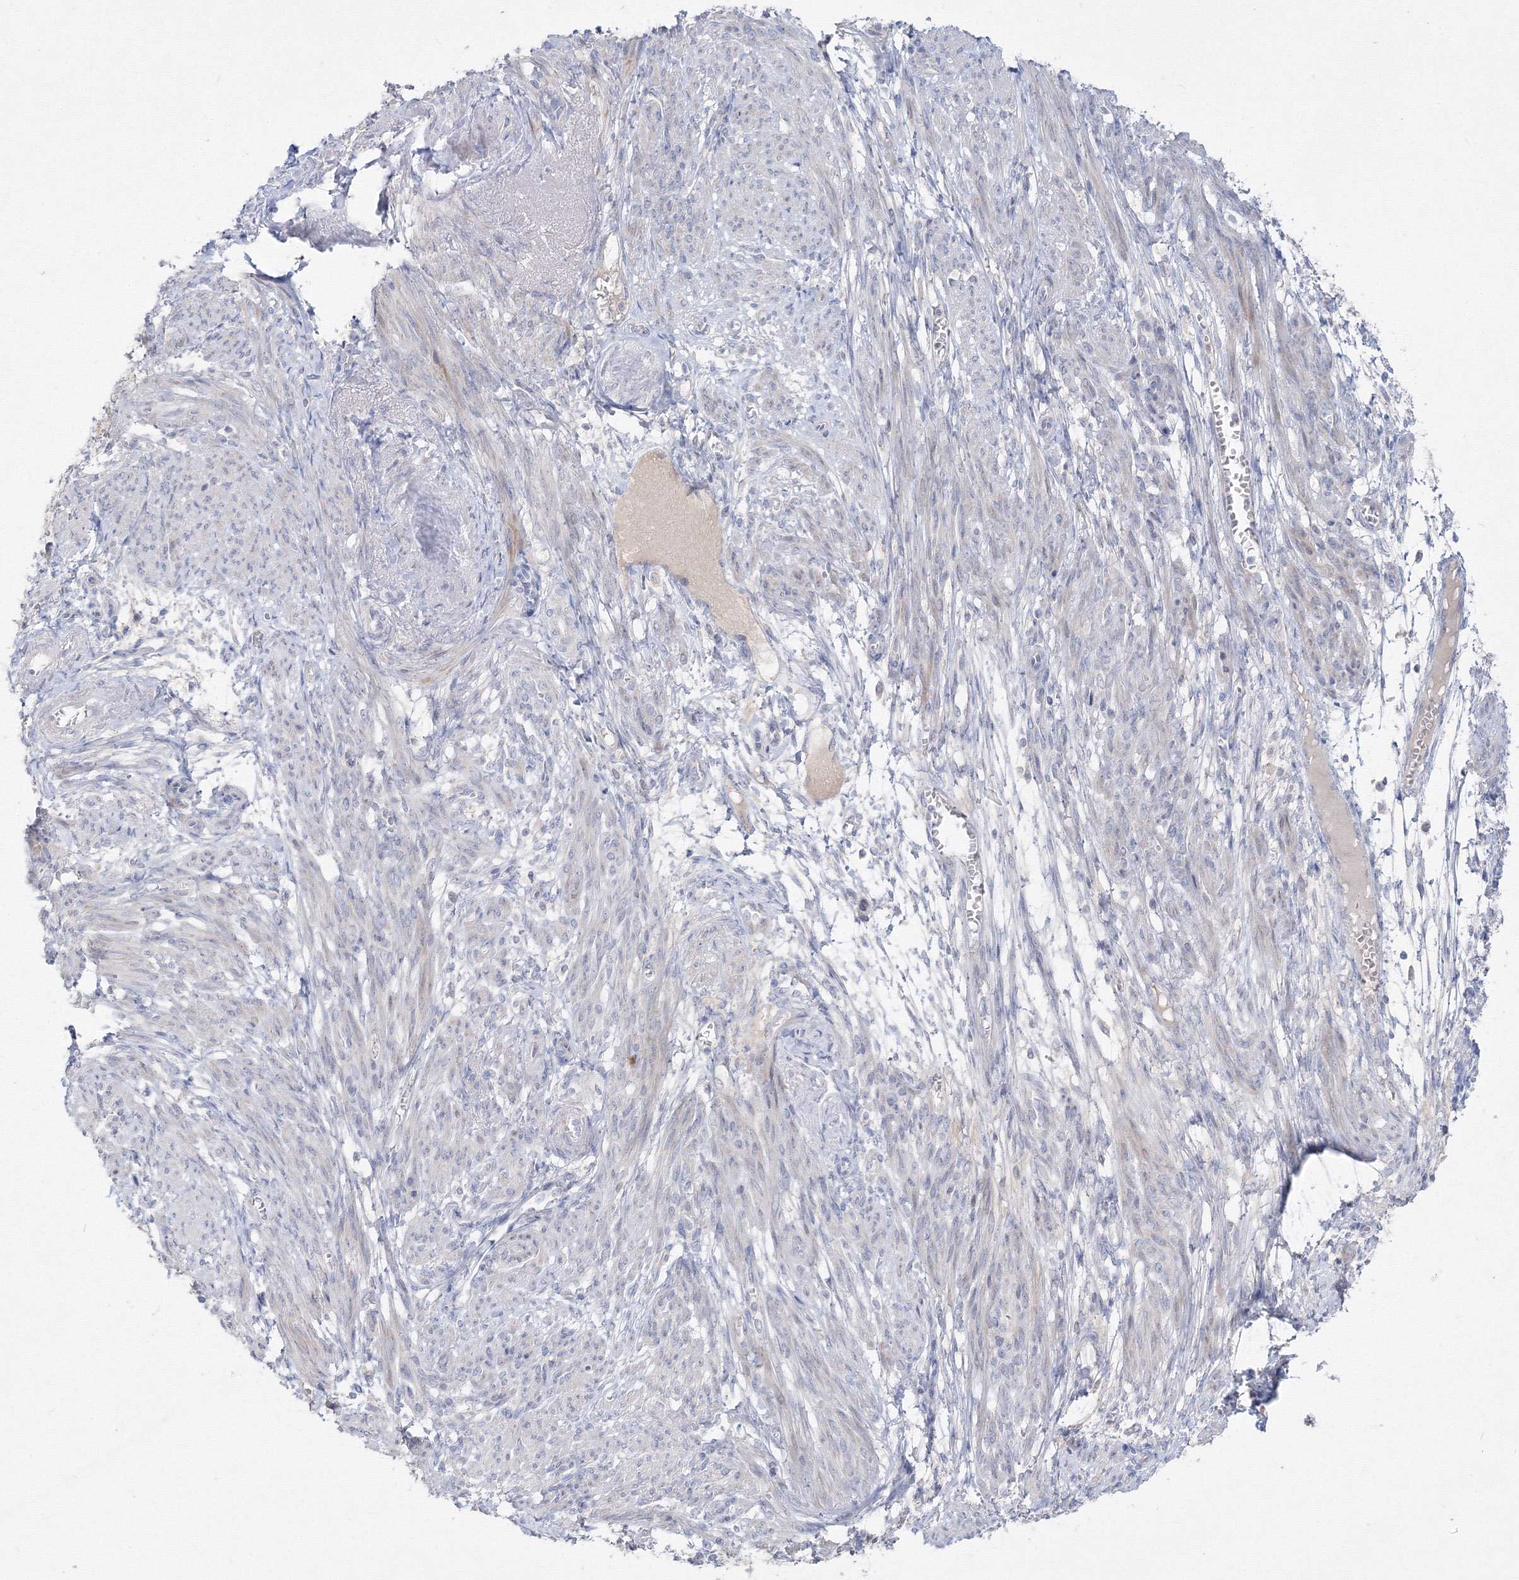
{"staining": {"intensity": "weak", "quantity": "<25%", "location": "cytoplasmic/membranous"}, "tissue": "smooth muscle", "cell_type": "Smooth muscle cells", "image_type": "normal", "snomed": [{"axis": "morphology", "description": "Normal tissue, NOS"}, {"axis": "topography", "description": "Smooth muscle"}], "caption": "This is an immunohistochemistry micrograph of normal smooth muscle. There is no staining in smooth muscle cells.", "gene": "FBXL8", "patient": {"sex": "female", "age": 39}}